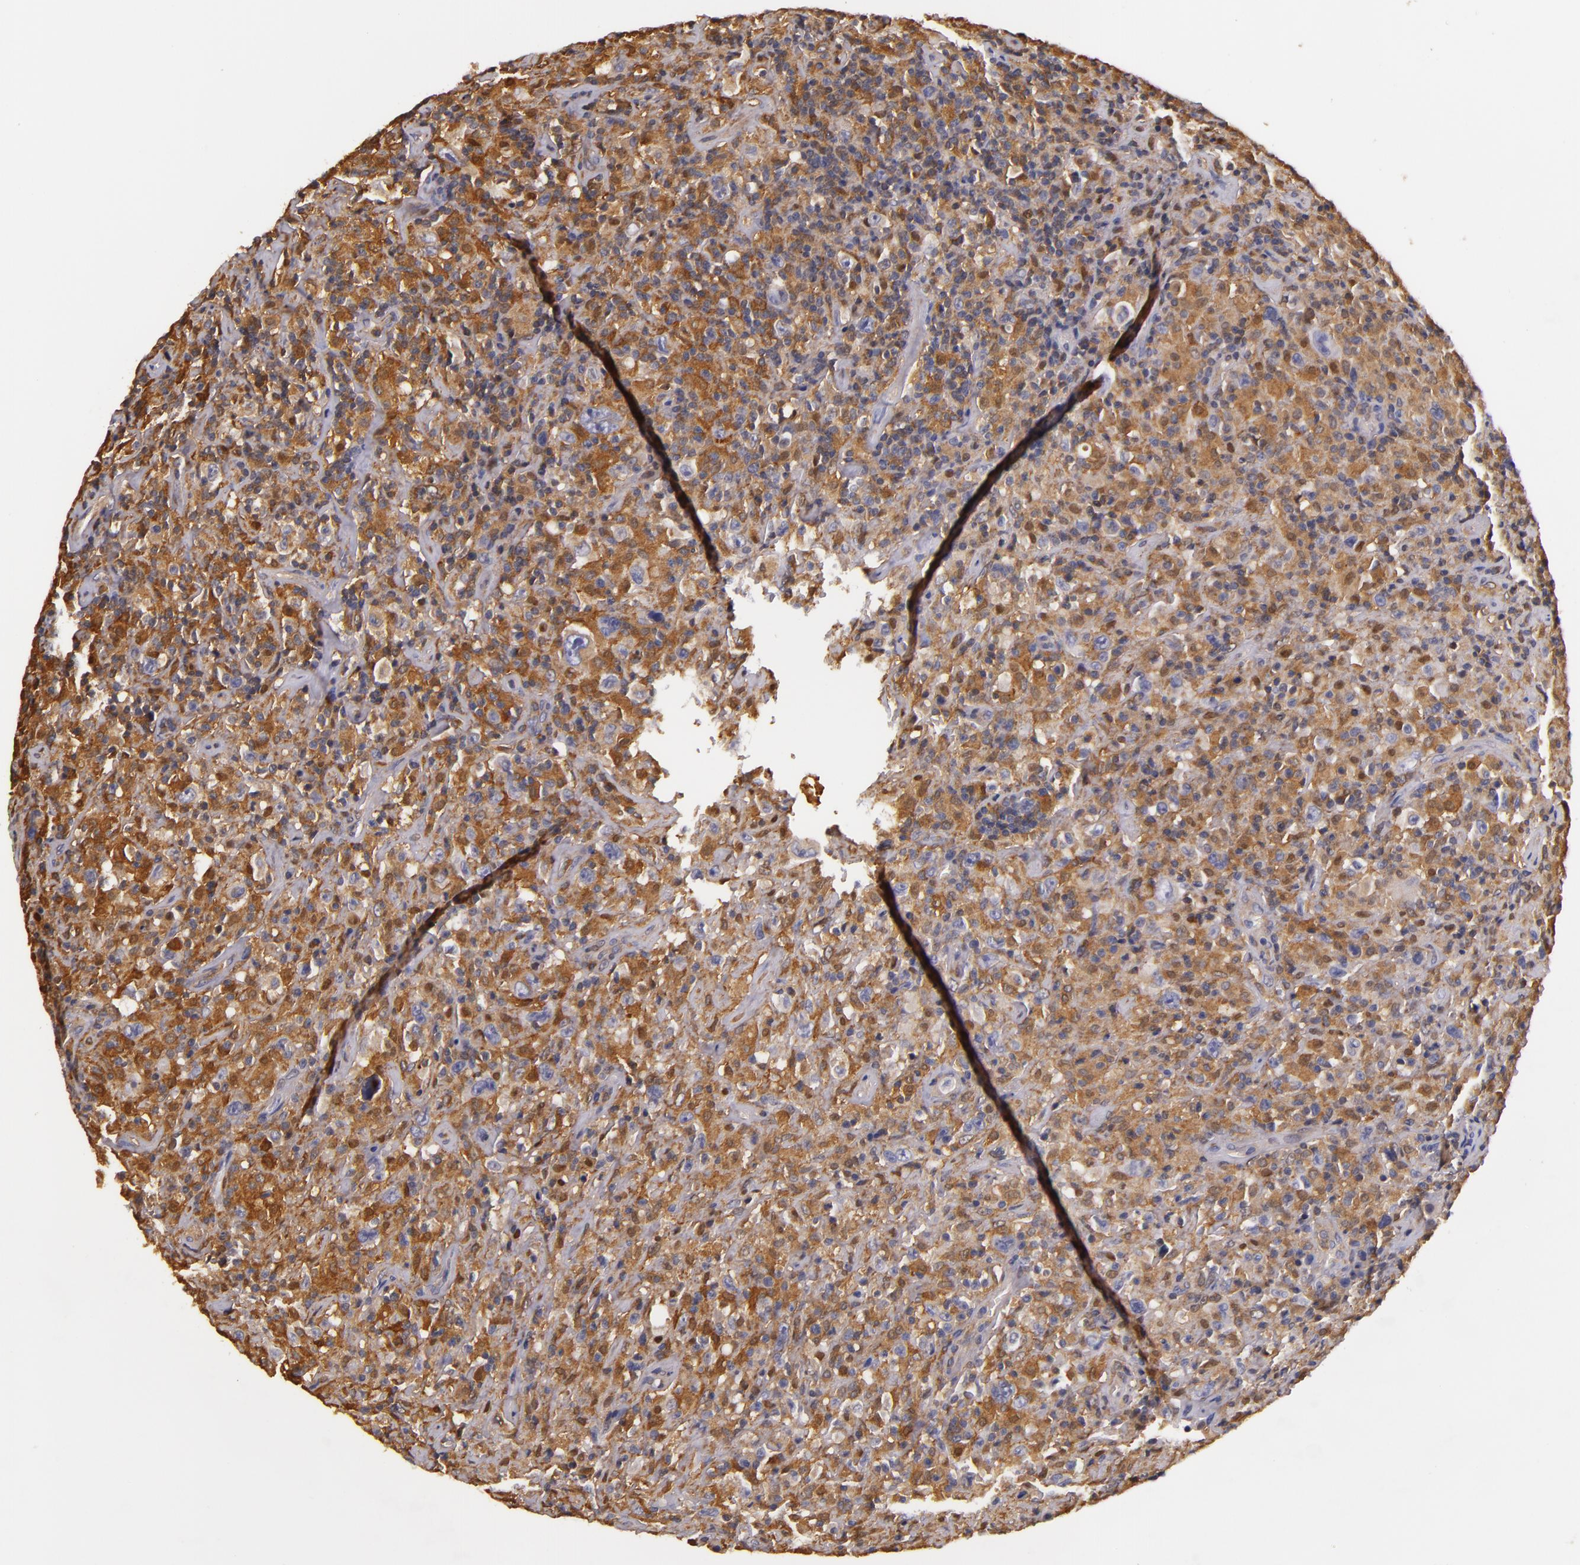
{"staining": {"intensity": "strong", "quantity": "25%-75%", "location": "cytoplasmic/membranous"}, "tissue": "lymphoma", "cell_type": "Tumor cells", "image_type": "cancer", "snomed": [{"axis": "morphology", "description": "Hodgkin's disease, NOS"}, {"axis": "topography", "description": "Lymph node"}], "caption": "The image displays staining of lymphoma, revealing strong cytoplasmic/membranous protein expression (brown color) within tumor cells.", "gene": "TOM1", "patient": {"sex": "male", "age": 46}}